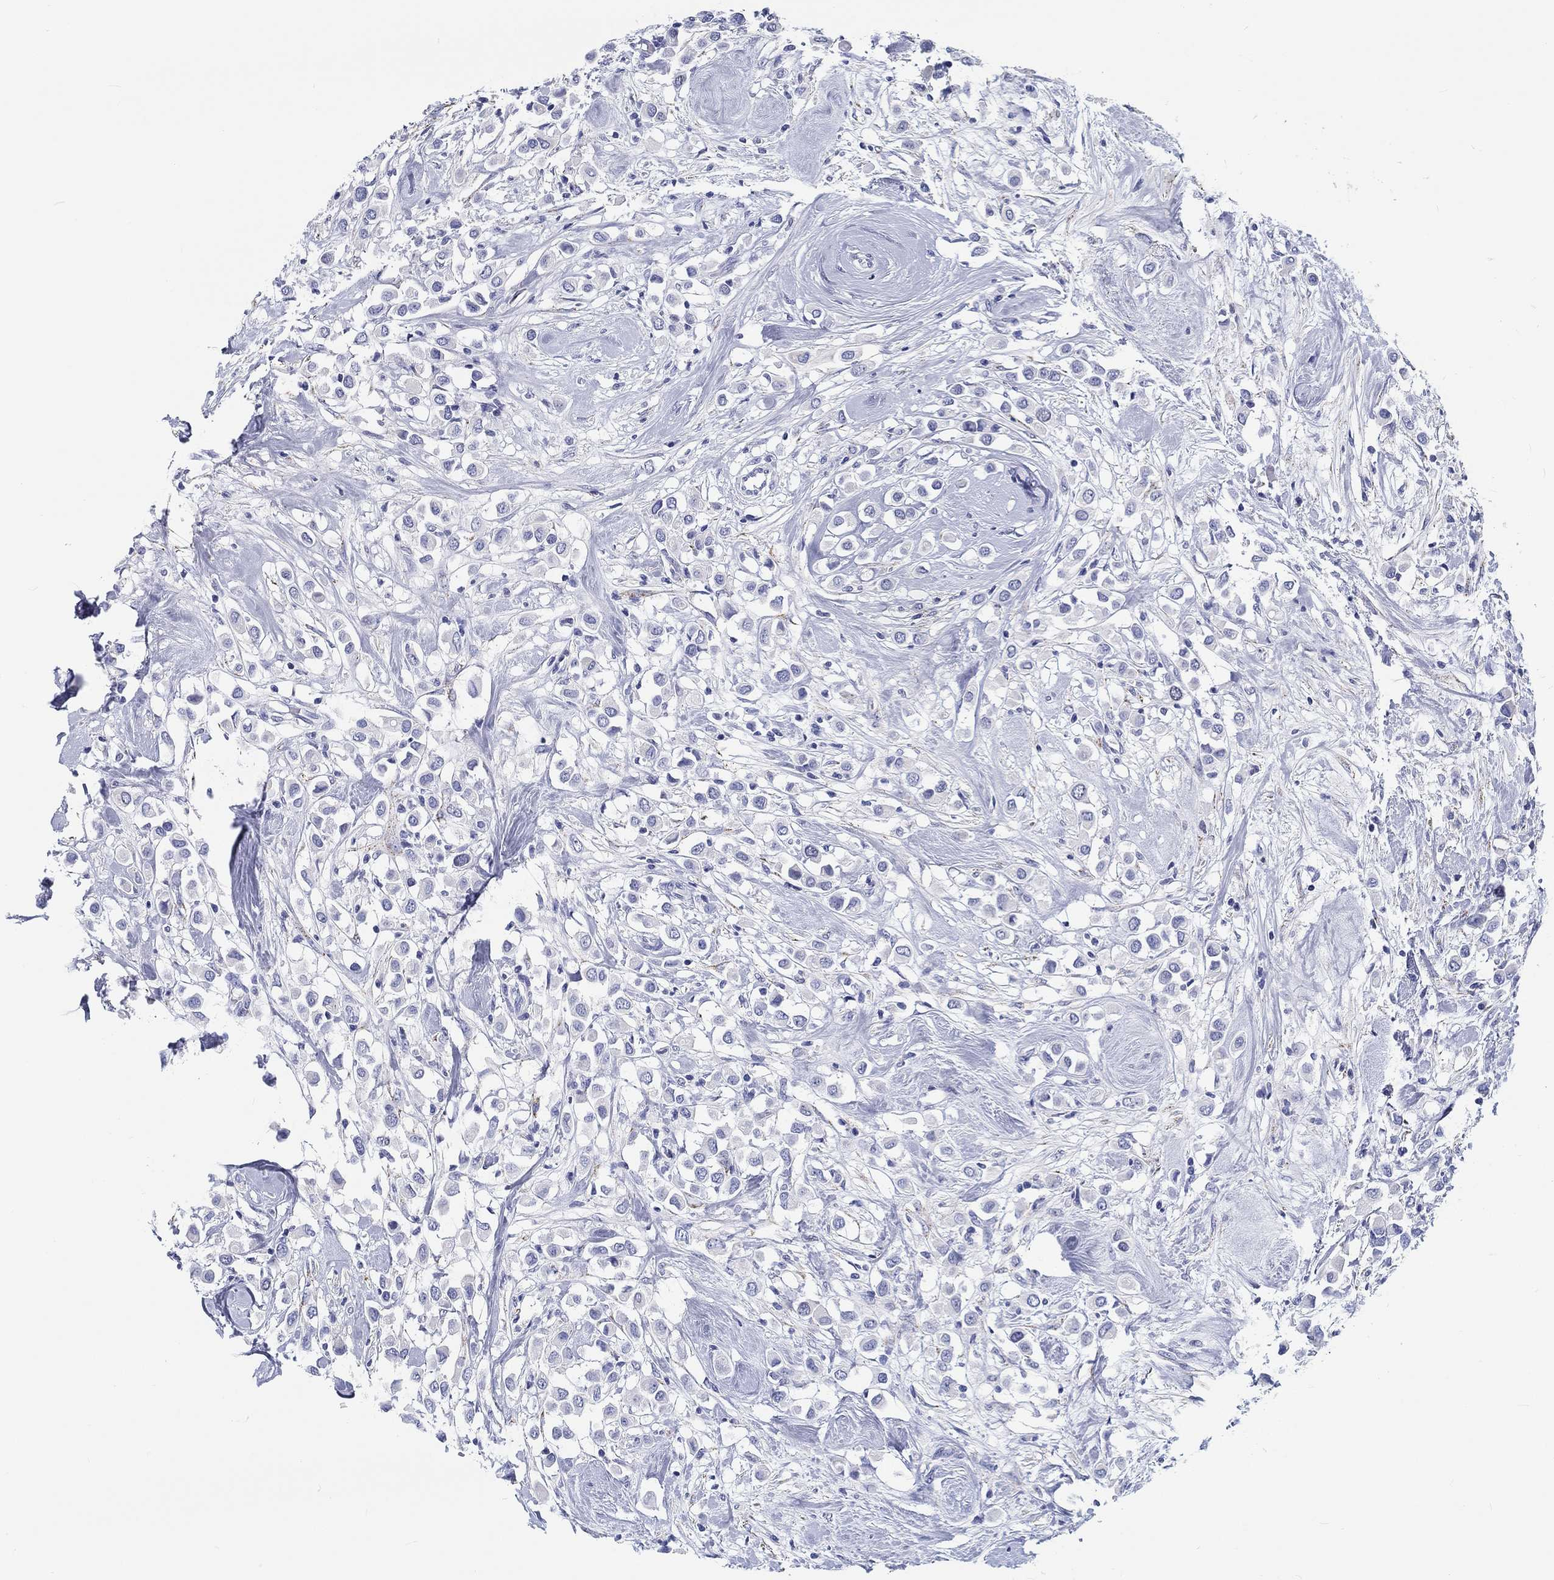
{"staining": {"intensity": "negative", "quantity": "none", "location": "none"}, "tissue": "breast cancer", "cell_type": "Tumor cells", "image_type": "cancer", "snomed": [{"axis": "morphology", "description": "Duct carcinoma"}, {"axis": "topography", "description": "Breast"}], "caption": "The immunohistochemistry (IHC) photomicrograph has no significant staining in tumor cells of breast cancer tissue.", "gene": "H1-1", "patient": {"sex": "female", "age": 61}}